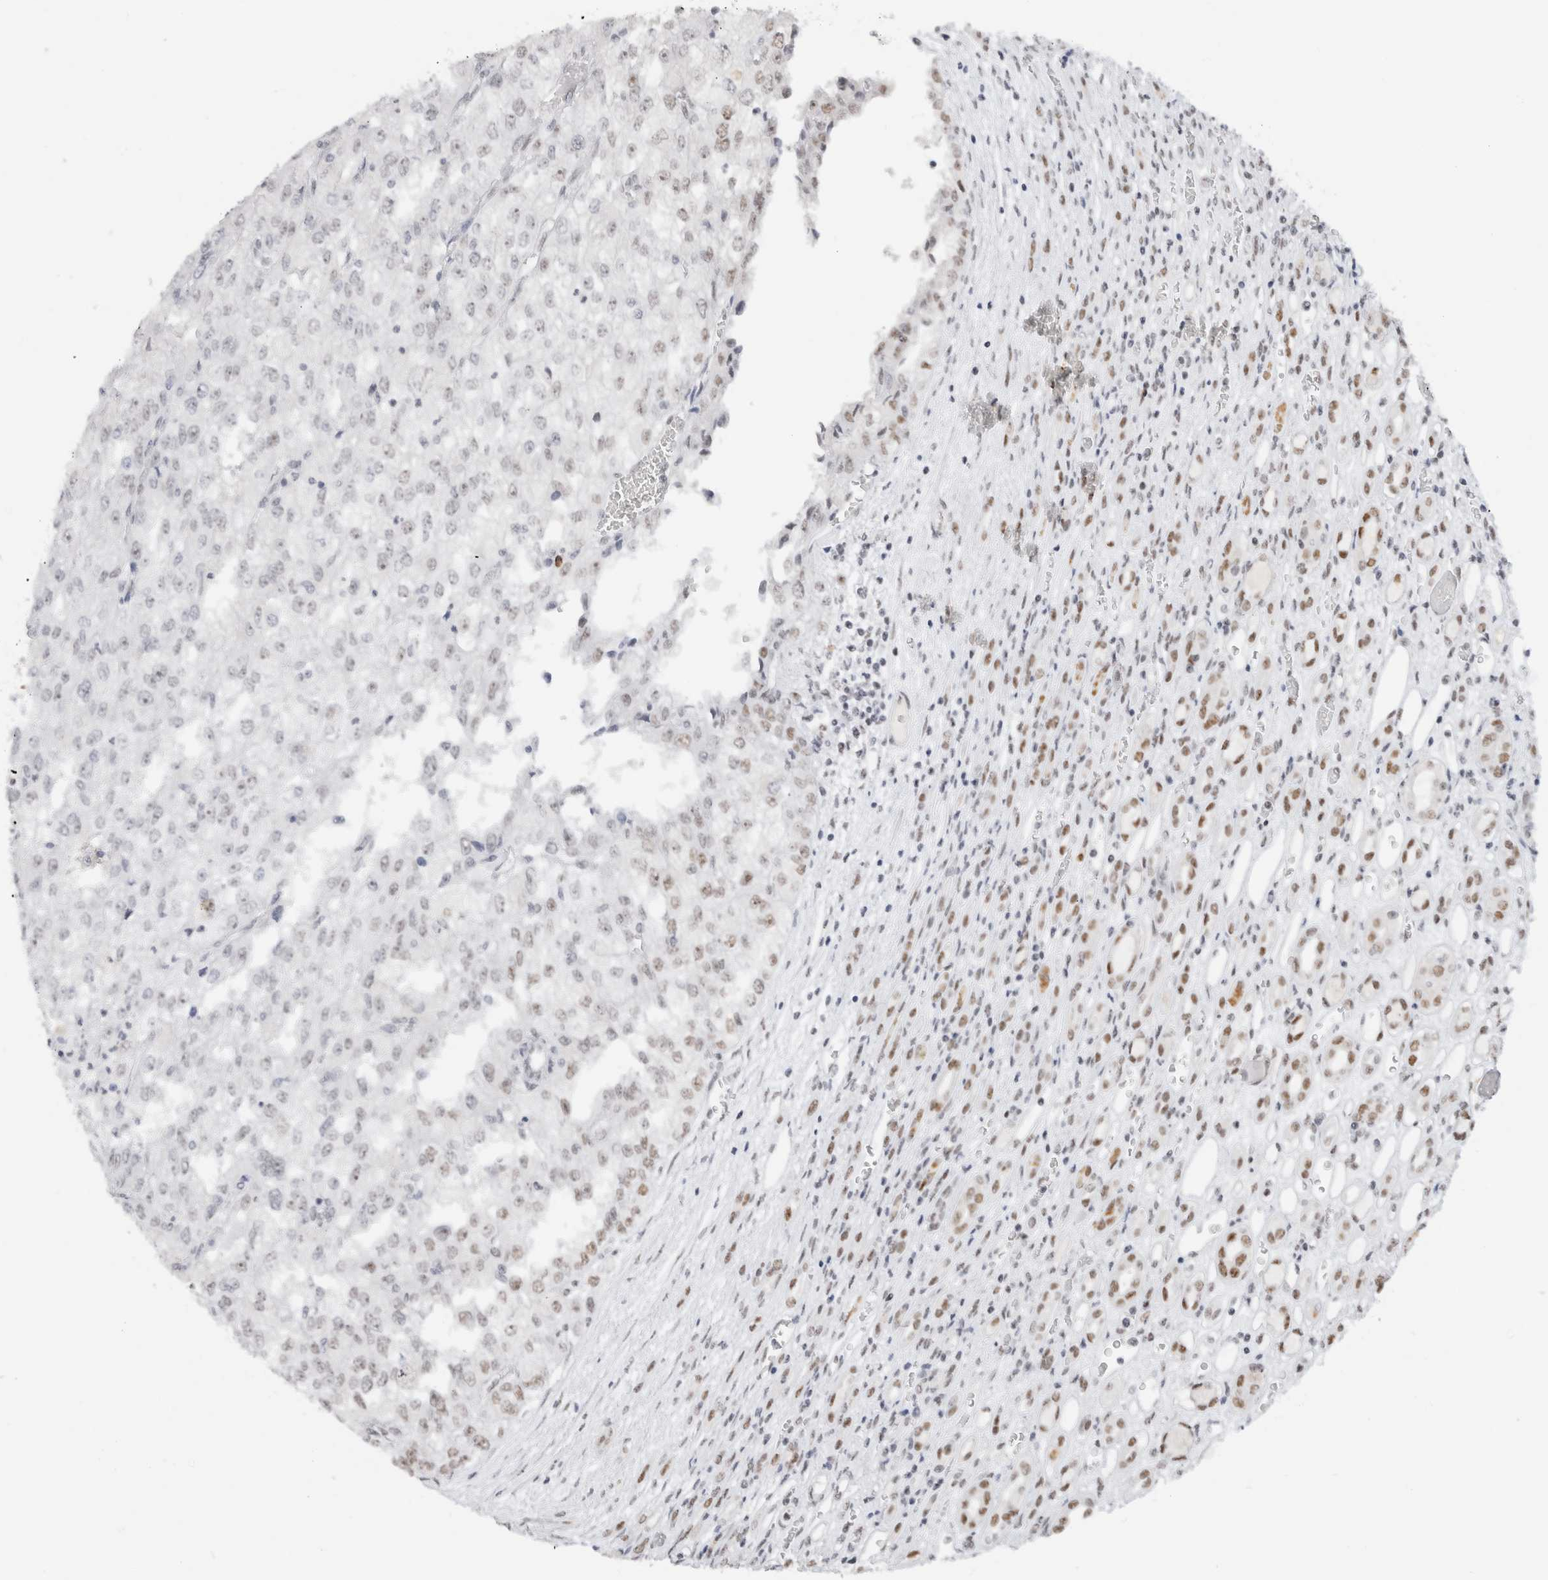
{"staining": {"intensity": "weak", "quantity": "<25%", "location": "nuclear"}, "tissue": "renal cancer", "cell_type": "Tumor cells", "image_type": "cancer", "snomed": [{"axis": "morphology", "description": "Adenocarcinoma, NOS"}, {"axis": "topography", "description": "Kidney"}], "caption": "Protein analysis of renal cancer (adenocarcinoma) demonstrates no significant staining in tumor cells.", "gene": "COPS7A", "patient": {"sex": "female", "age": 54}}